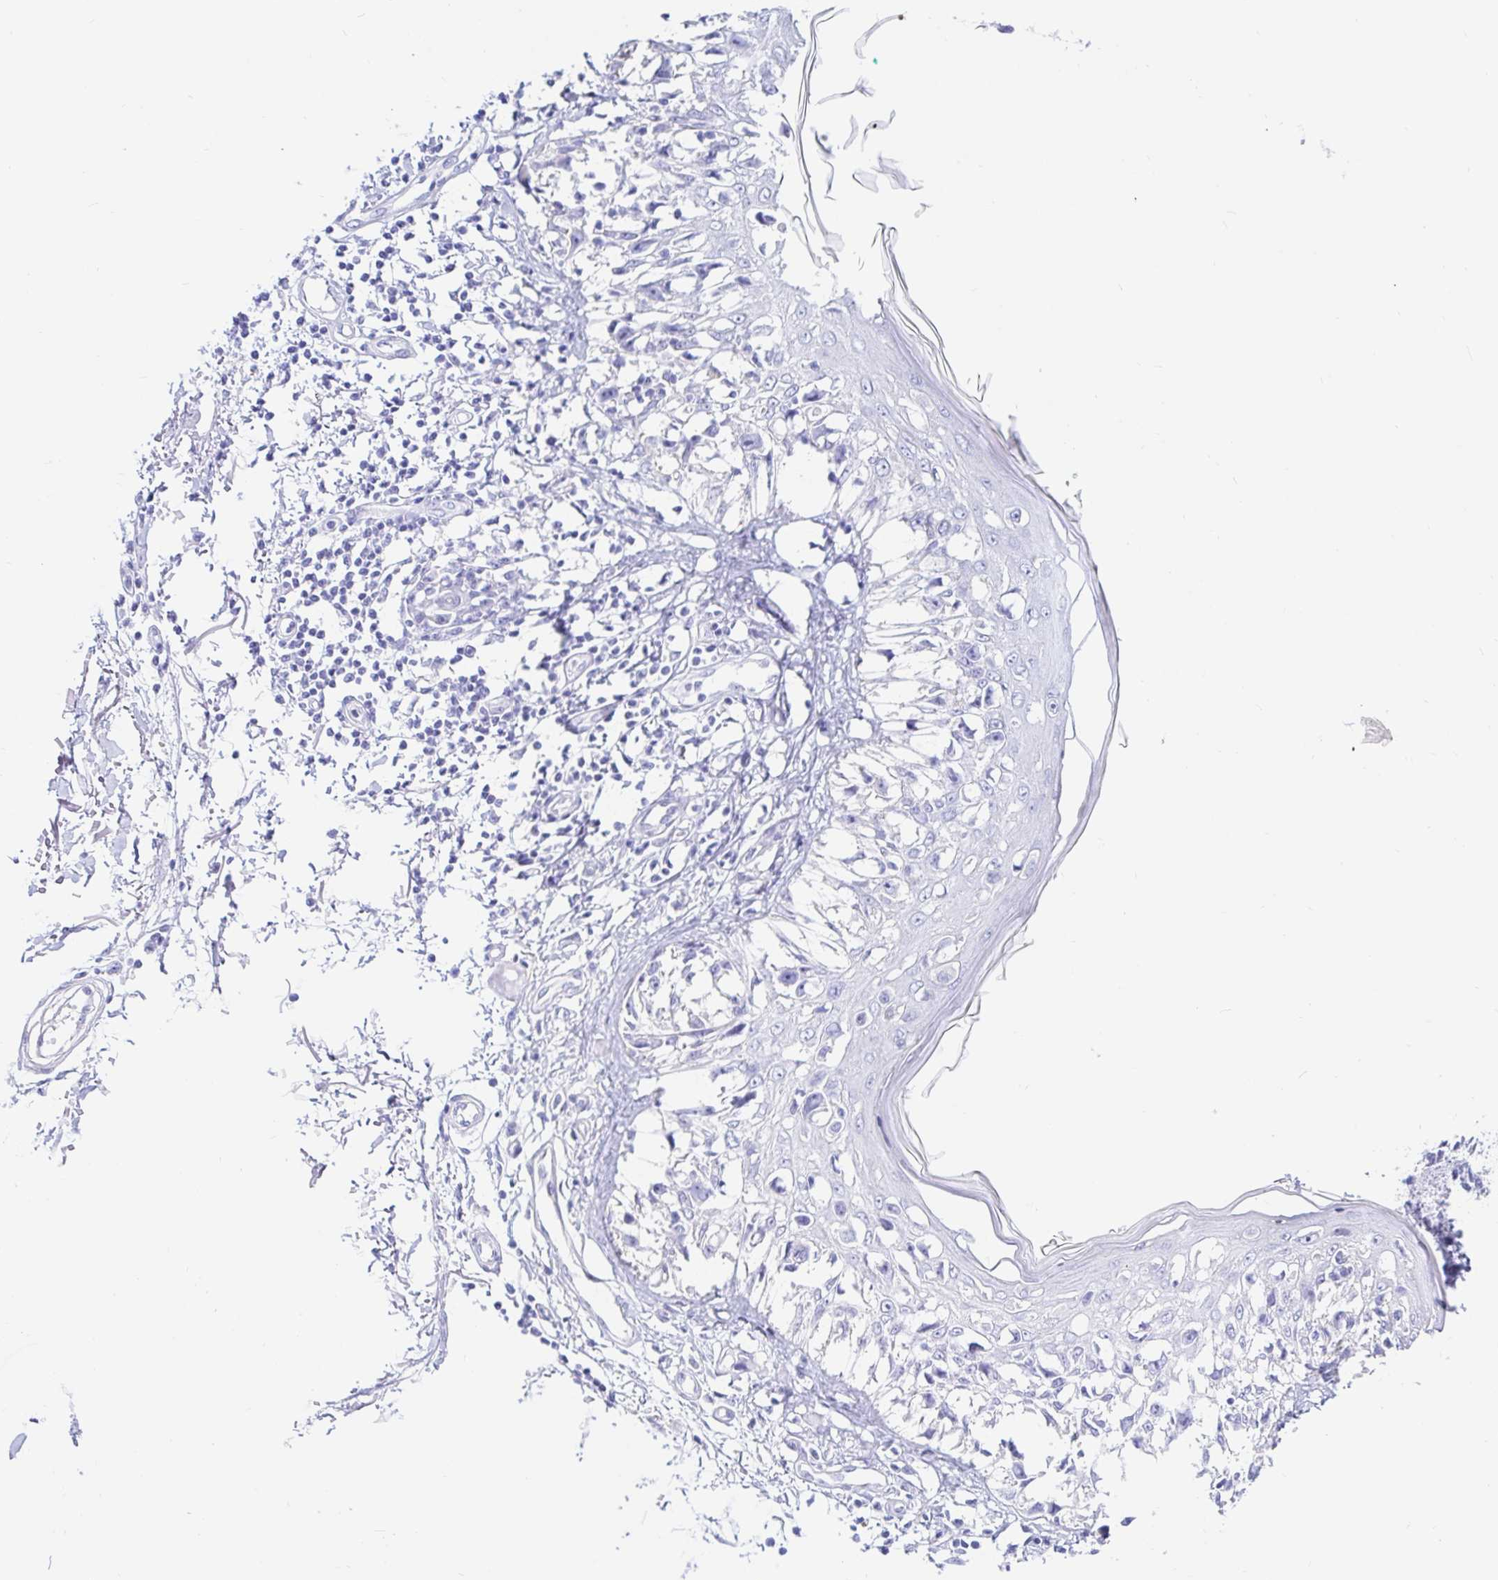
{"staining": {"intensity": "negative", "quantity": "none", "location": "none"}, "tissue": "melanoma", "cell_type": "Tumor cells", "image_type": "cancer", "snomed": [{"axis": "morphology", "description": "Malignant melanoma, NOS"}, {"axis": "topography", "description": "Skin"}], "caption": "Immunohistochemistry micrograph of neoplastic tissue: human melanoma stained with DAB (3,3'-diaminobenzidine) exhibits no significant protein expression in tumor cells. (DAB IHC, high magnification).", "gene": "PPP1R1B", "patient": {"sex": "male", "age": 73}}